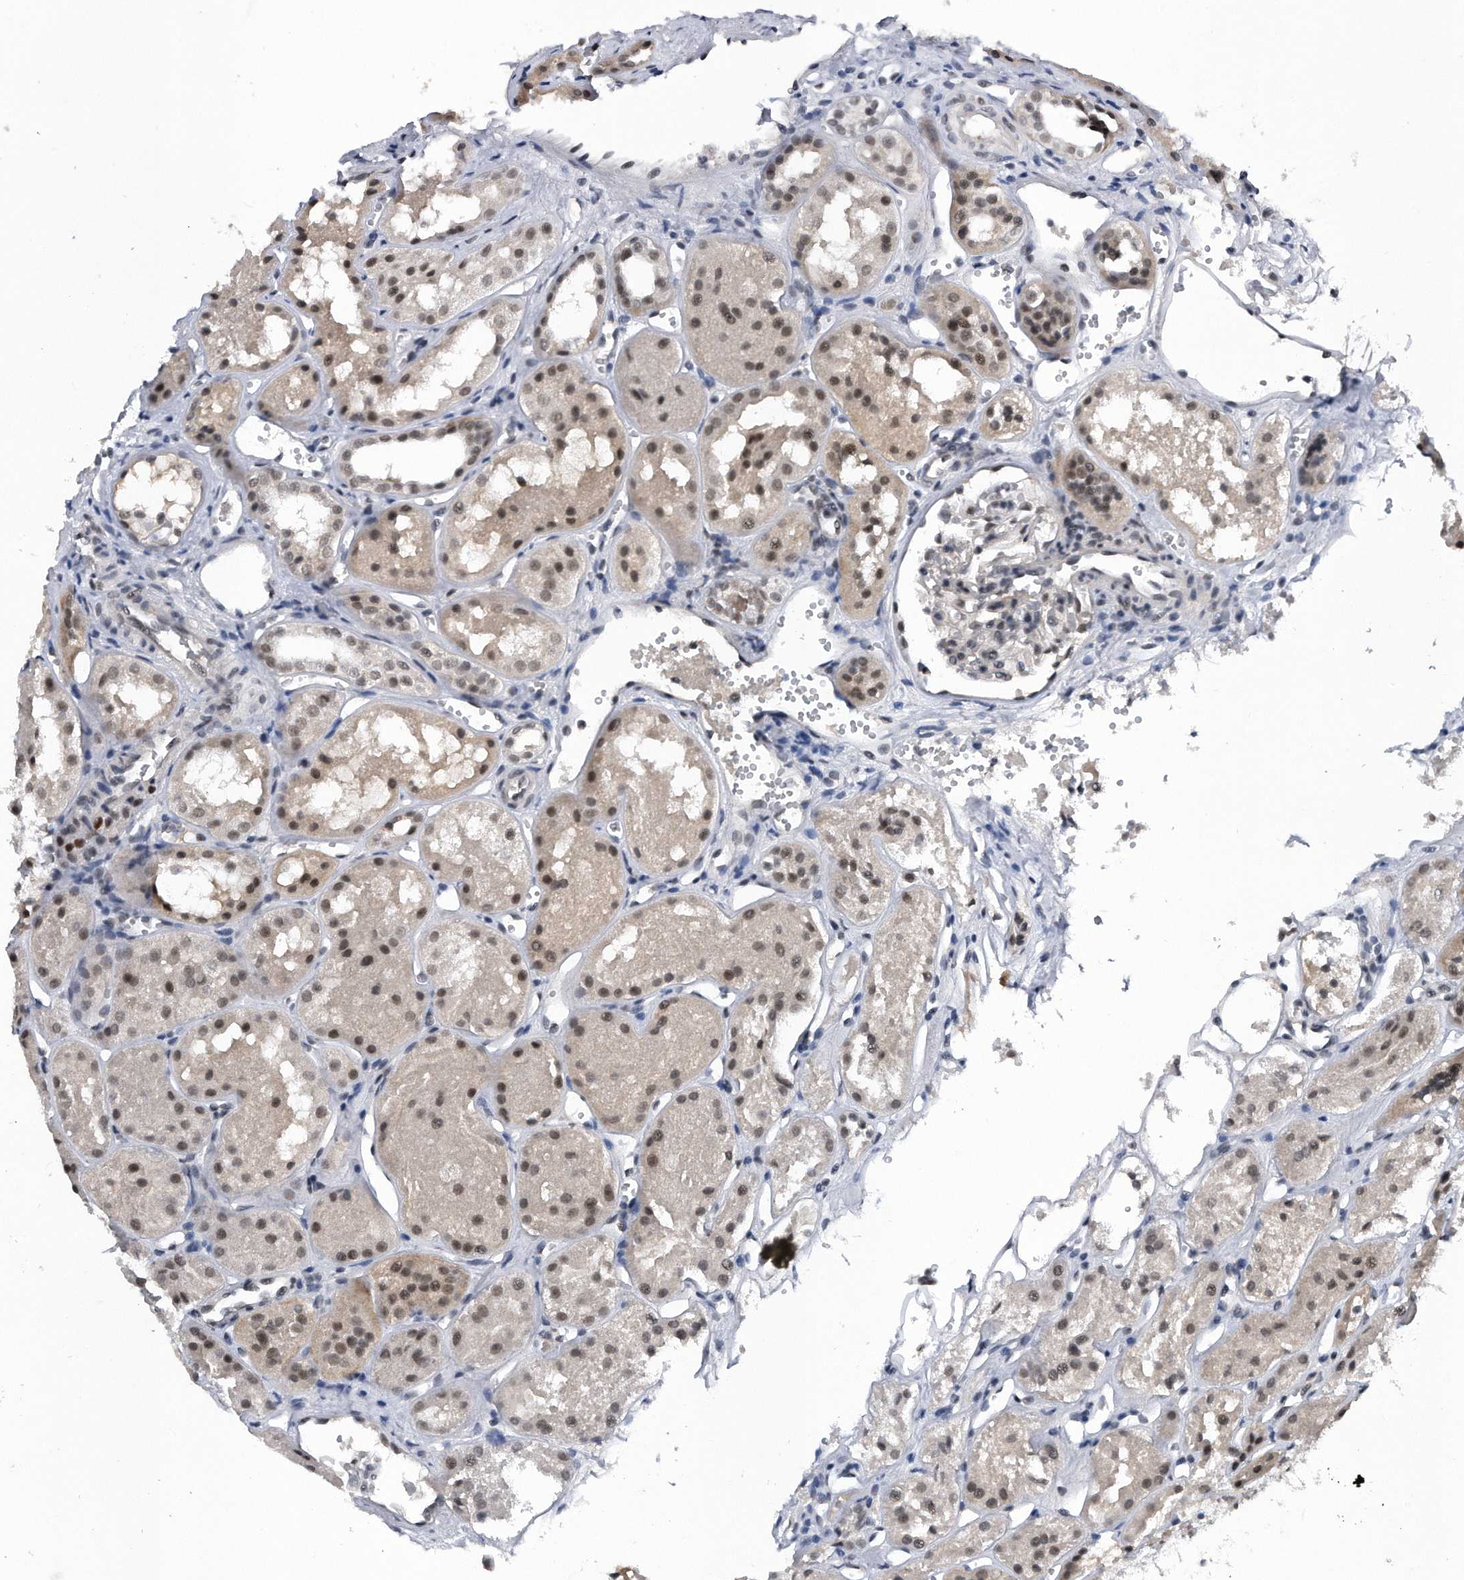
{"staining": {"intensity": "weak", "quantity": "25%-75%", "location": "nuclear"}, "tissue": "kidney", "cell_type": "Cells in glomeruli", "image_type": "normal", "snomed": [{"axis": "morphology", "description": "Normal tissue, NOS"}, {"axis": "topography", "description": "Kidney"}], "caption": "DAB immunohistochemical staining of benign human kidney displays weak nuclear protein expression in approximately 25%-75% of cells in glomeruli.", "gene": "VIRMA", "patient": {"sex": "male", "age": 16}}